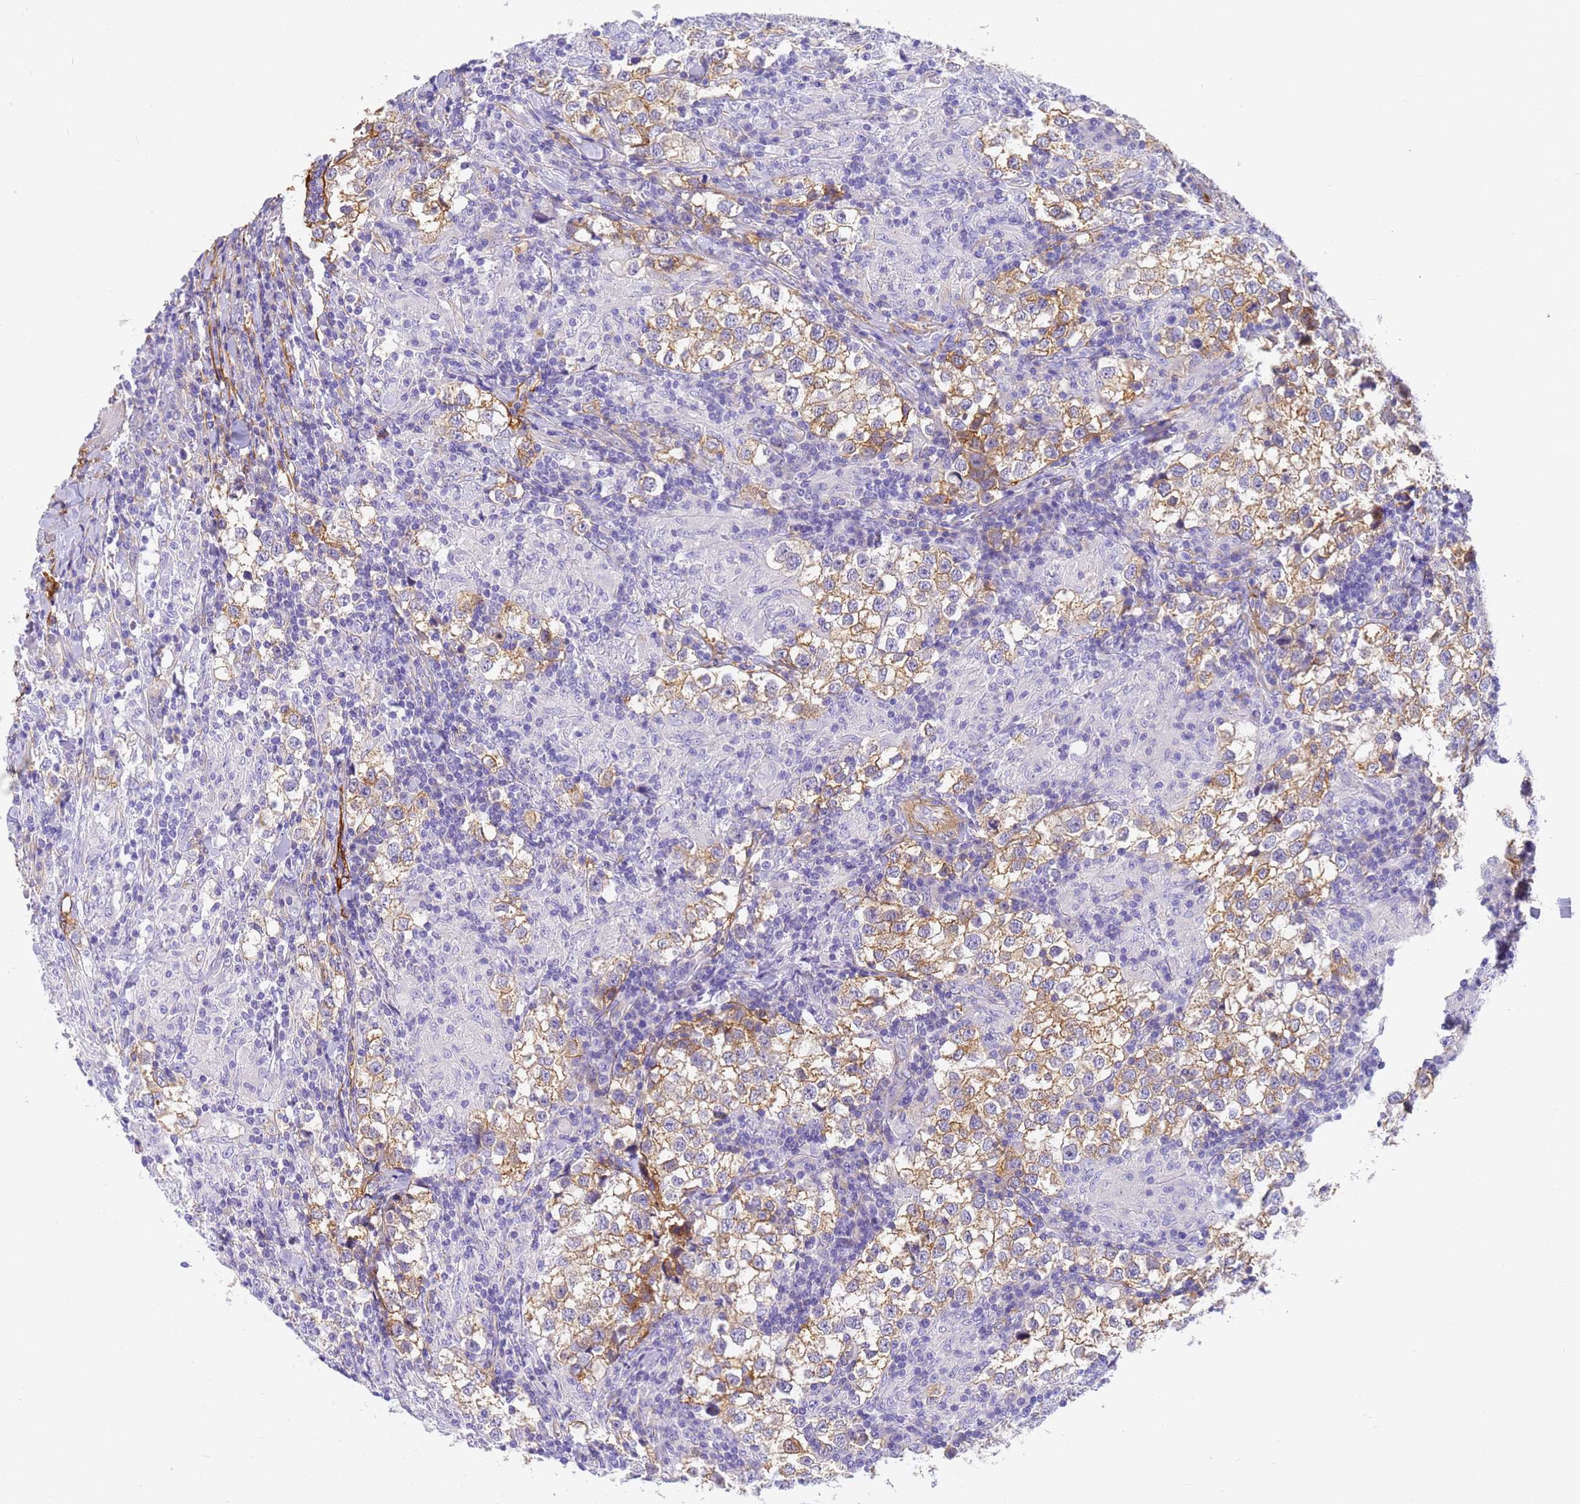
{"staining": {"intensity": "moderate", "quantity": "25%-75%", "location": "cytoplasmic/membranous"}, "tissue": "testis cancer", "cell_type": "Tumor cells", "image_type": "cancer", "snomed": [{"axis": "morphology", "description": "Seminoma, NOS"}, {"axis": "morphology", "description": "Carcinoma, Embryonal, NOS"}, {"axis": "topography", "description": "Testis"}], "caption": "Immunohistochemistry micrograph of neoplastic tissue: human testis cancer stained using immunohistochemistry shows medium levels of moderate protein expression localized specifically in the cytoplasmic/membranous of tumor cells, appearing as a cytoplasmic/membranous brown color.", "gene": "MVB12A", "patient": {"sex": "male", "age": 36}}